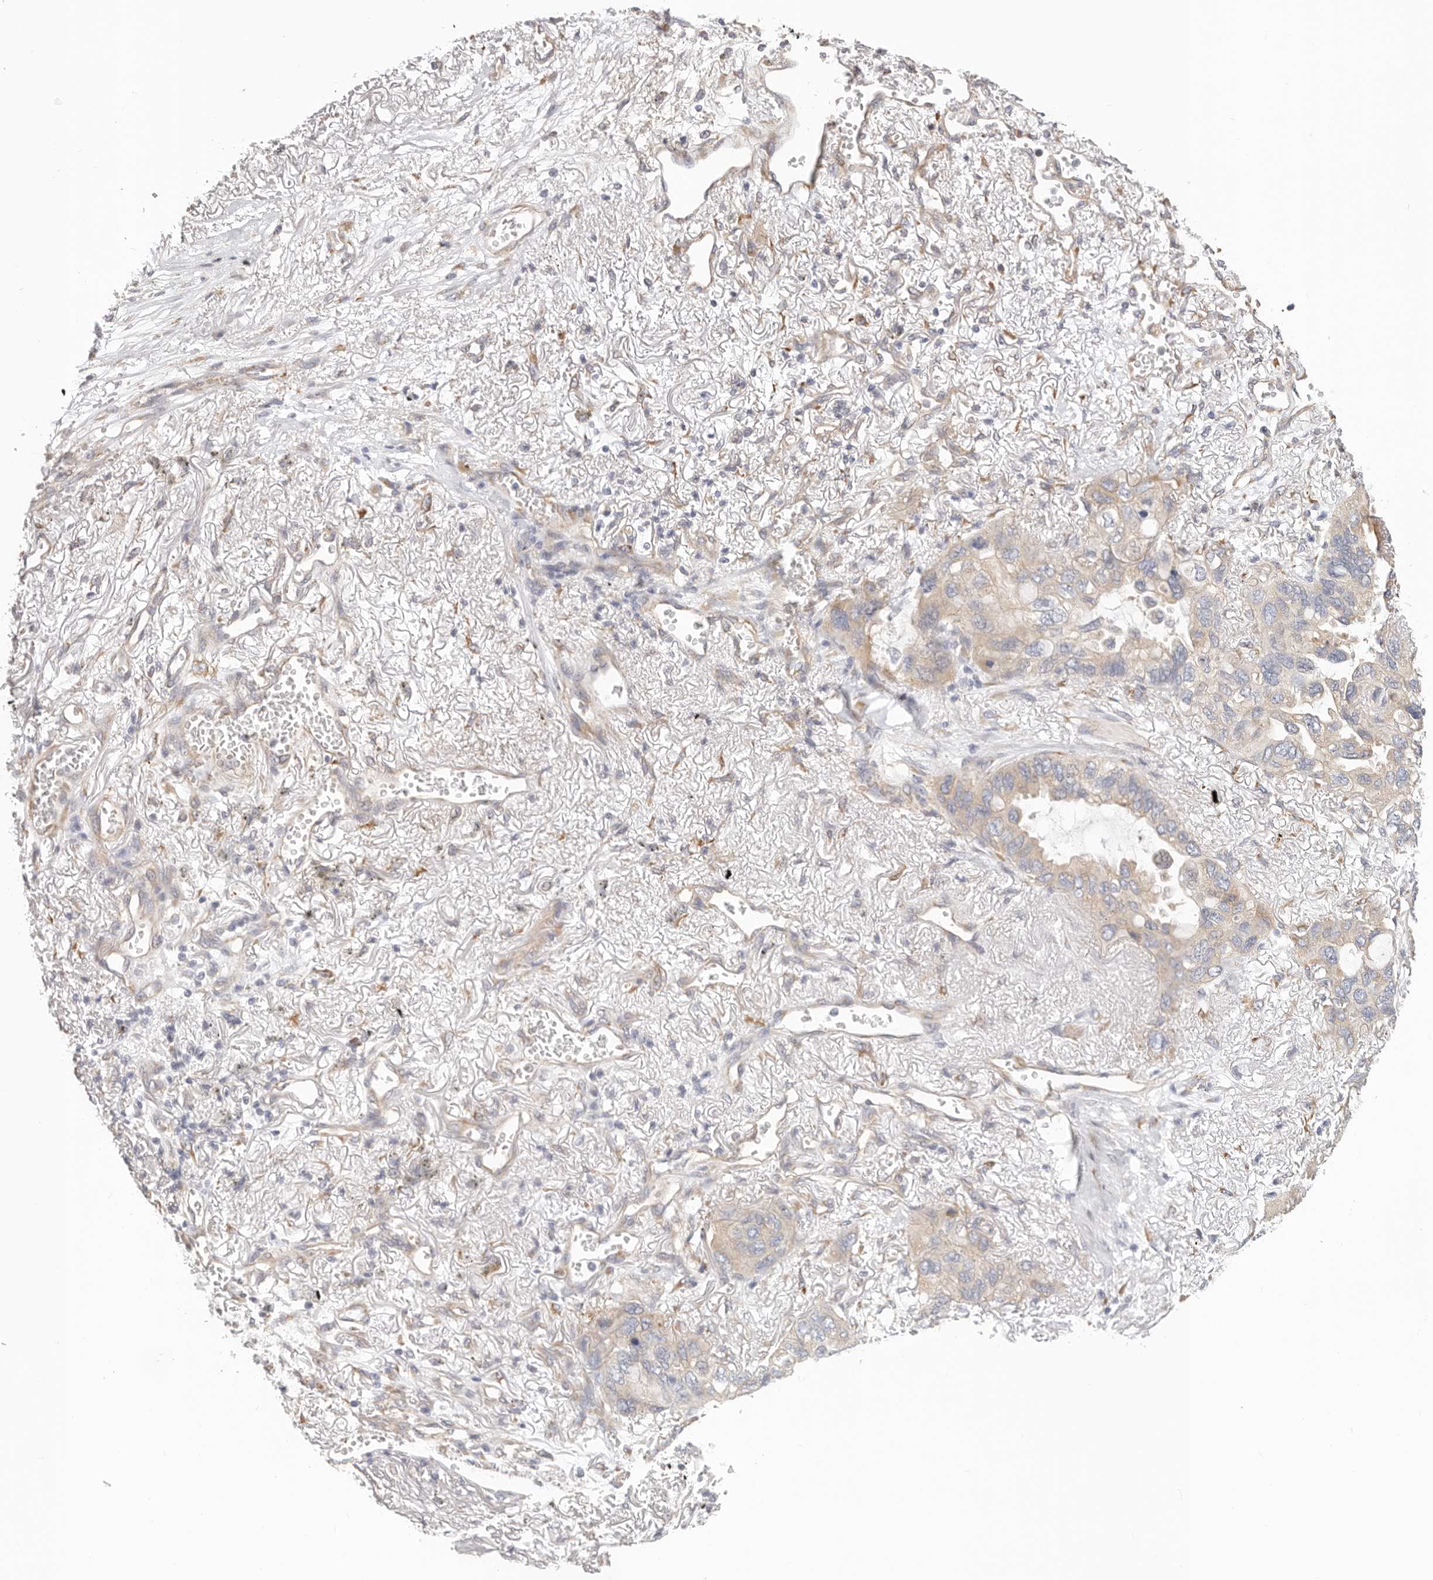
{"staining": {"intensity": "weak", "quantity": "<25%", "location": "cytoplasmic/membranous"}, "tissue": "lung cancer", "cell_type": "Tumor cells", "image_type": "cancer", "snomed": [{"axis": "morphology", "description": "Squamous cell carcinoma, NOS"}, {"axis": "topography", "description": "Lung"}], "caption": "Immunohistochemistry micrograph of lung cancer (squamous cell carcinoma) stained for a protein (brown), which shows no staining in tumor cells.", "gene": "AFDN", "patient": {"sex": "female", "age": 73}}